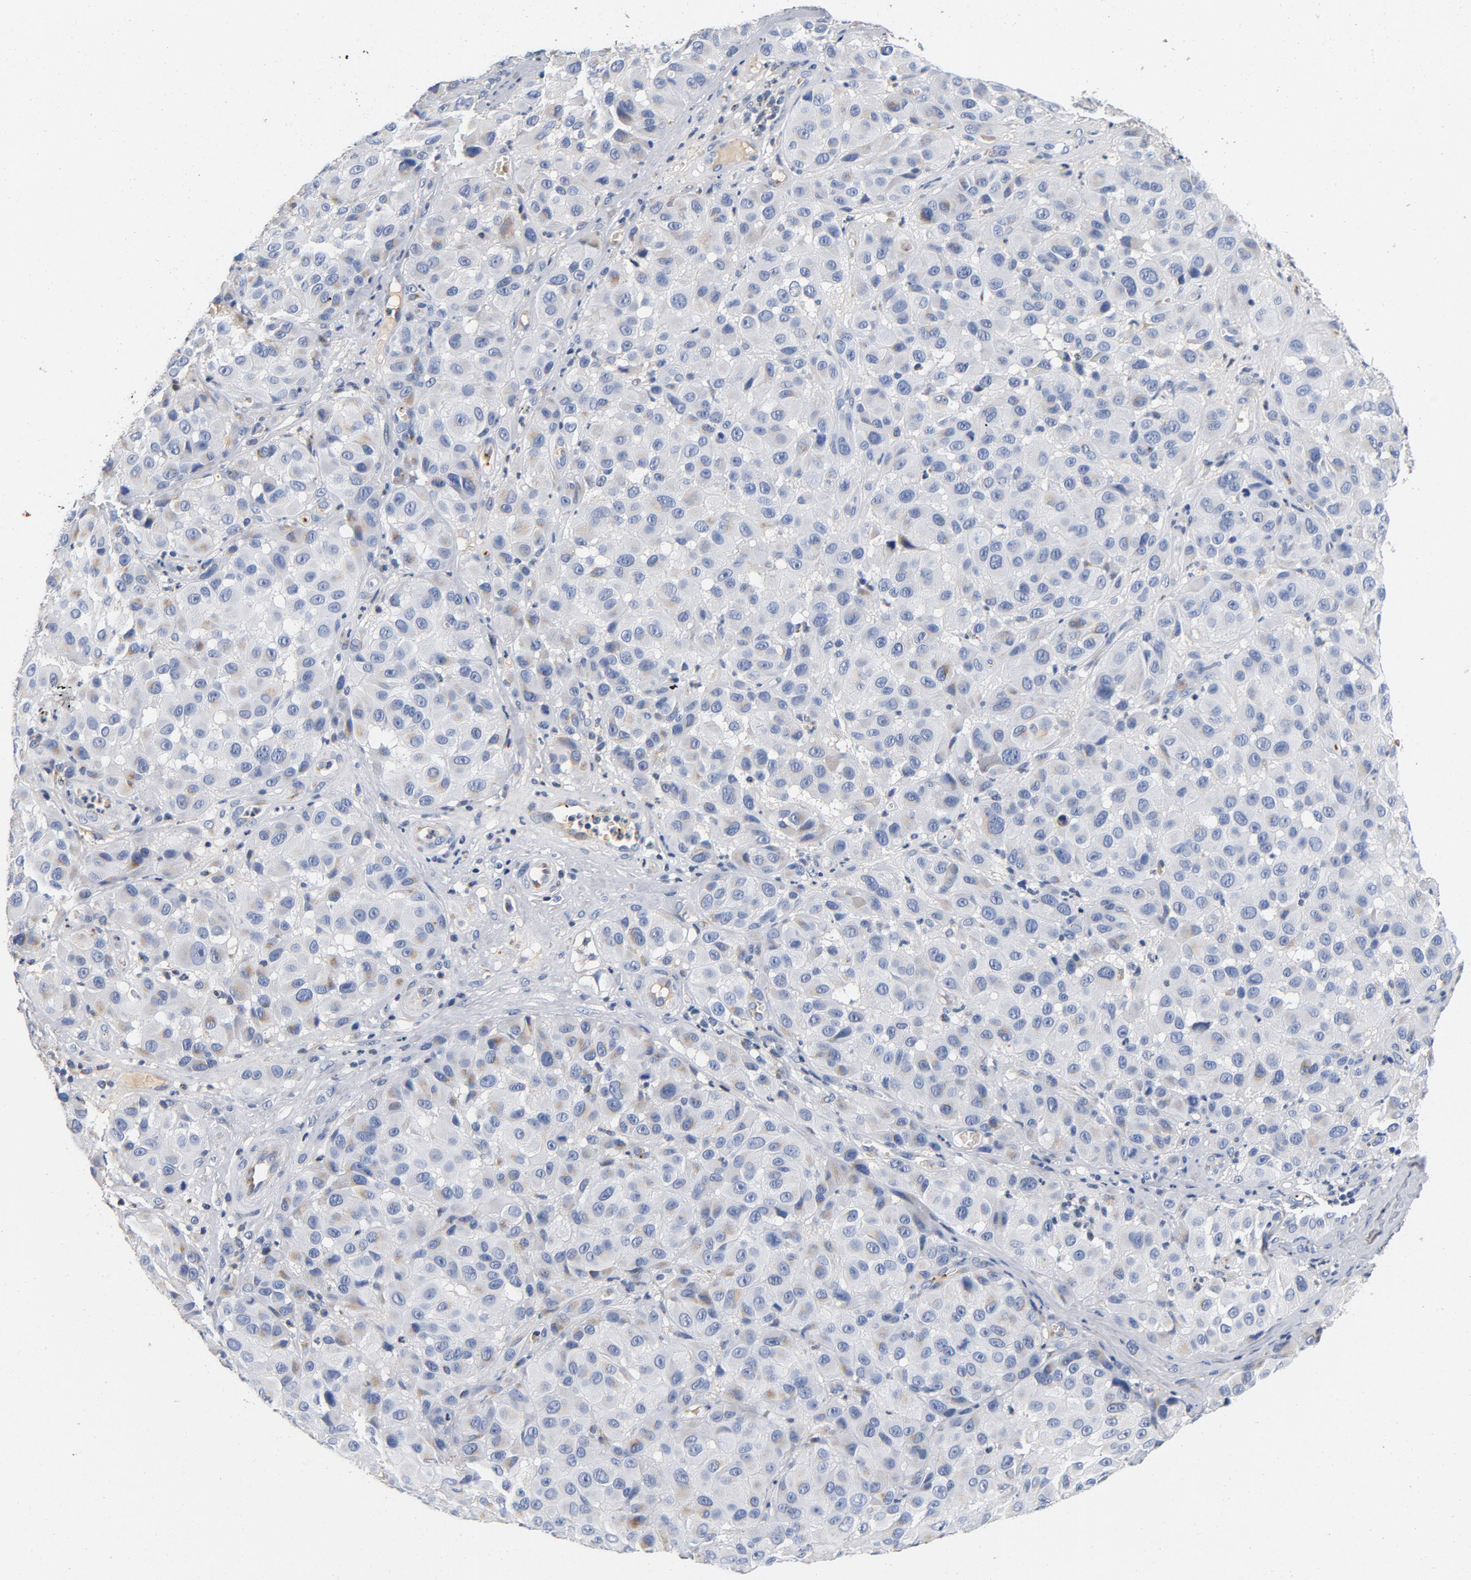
{"staining": {"intensity": "negative", "quantity": "none", "location": "none"}, "tissue": "melanoma", "cell_type": "Tumor cells", "image_type": "cancer", "snomed": [{"axis": "morphology", "description": "Malignant melanoma, NOS"}, {"axis": "topography", "description": "Skin"}], "caption": "This is an IHC photomicrograph of melanoma. There is no staining in tumor cells.", "gene": "LMAN2", "patient": {"sex": "female", "age": 21}}